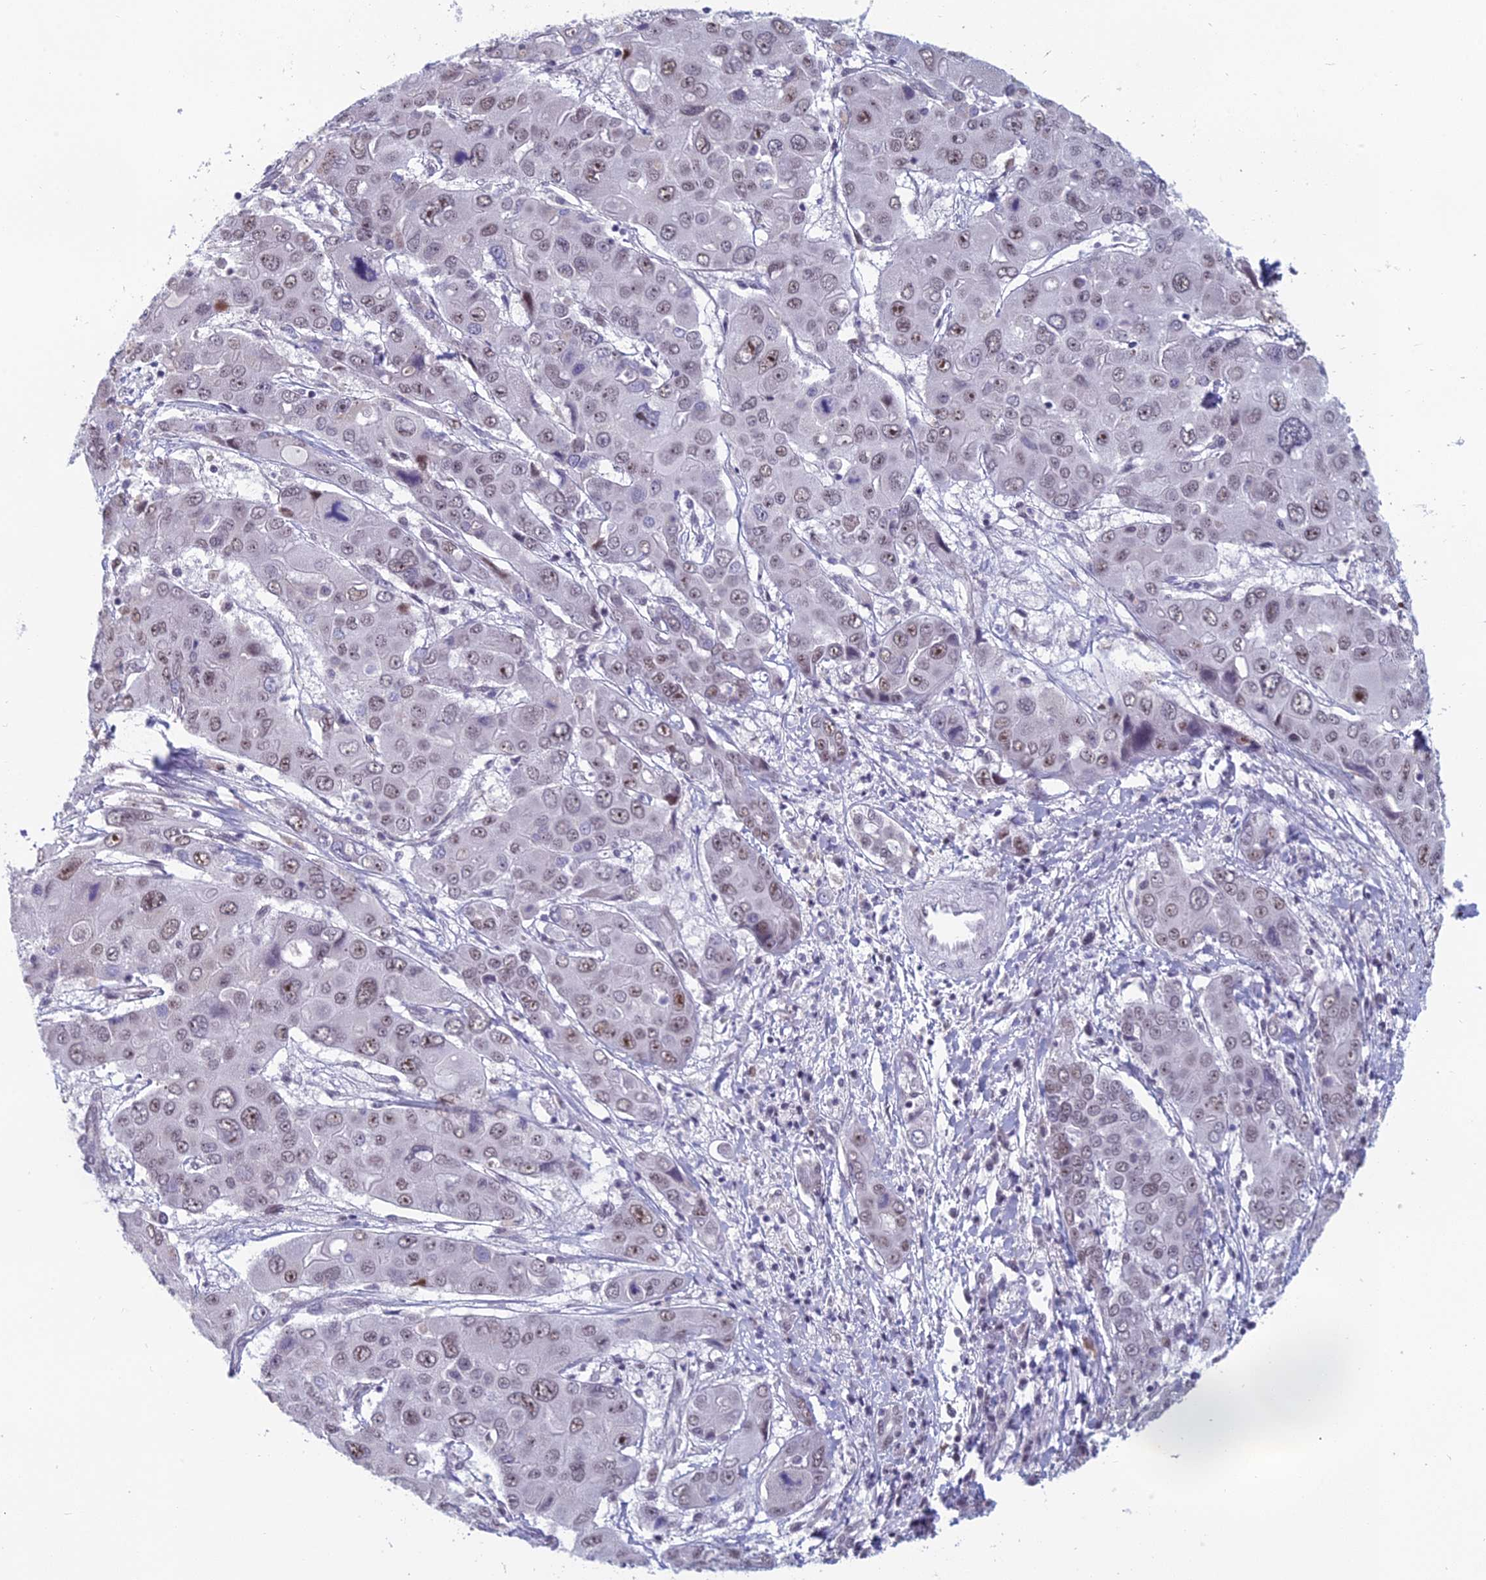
{"staining": {"intensity": "moderate", "quantity": "<25%", "location": "nuclear"}, "tissue": "liver cancer", "cell_type": "Tumor cells", "image_type": "cancer", "snomed": [{"axis": "morphology", "description": "Cholangiocarcinoma"}, {"axis": "topography", "description": "Liver"}], "caption": "Protein staining shows moderate nuclear positivity in approximately <25% of tumor cells in liver cancer (cholangiocarcinoma).", "gene": "RGS17", "patient": {"sex": "male", "age": 67}}